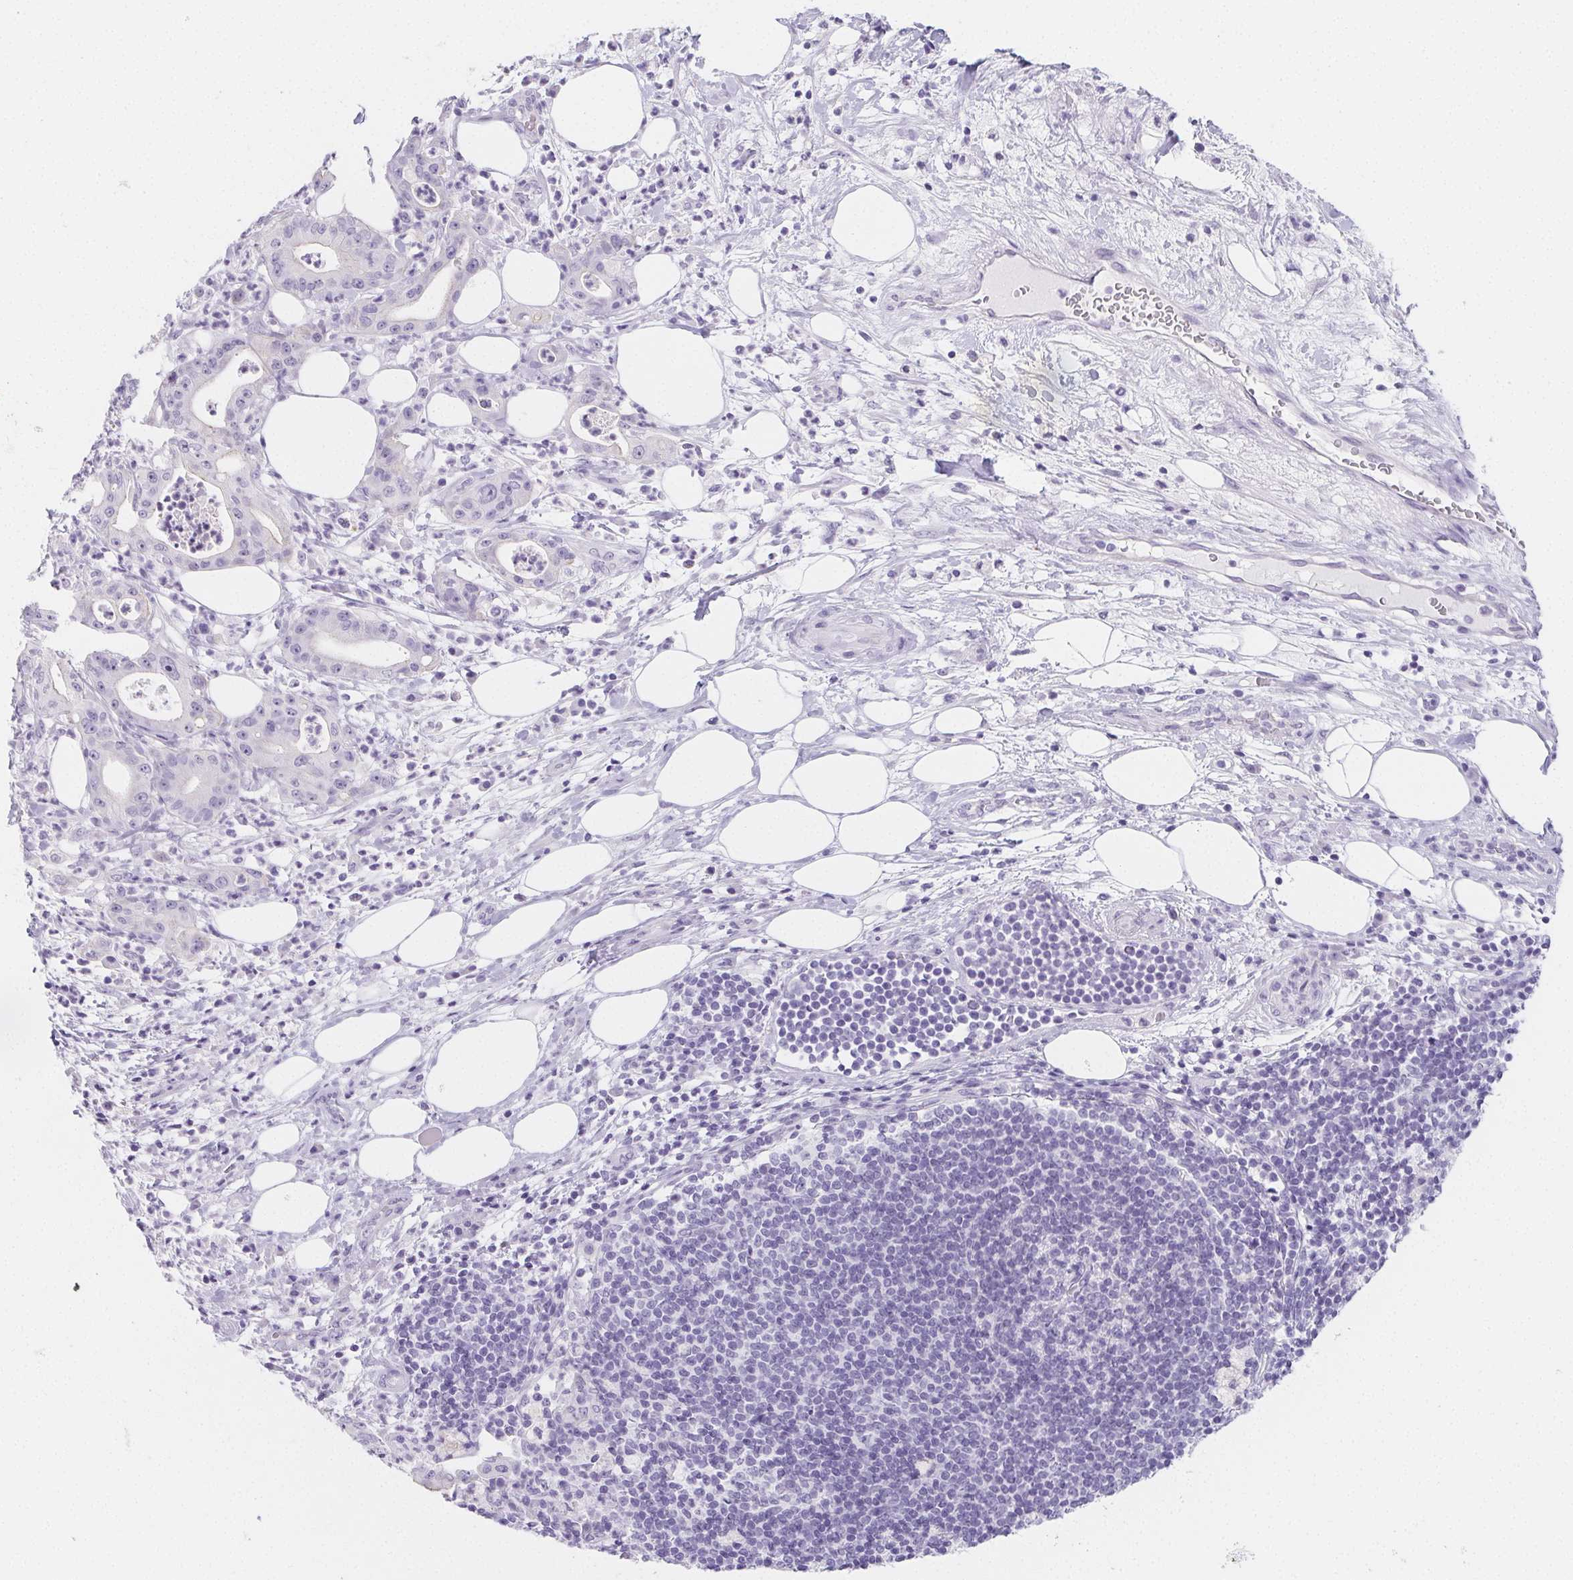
{"staining": {"intensity": "negative", "quantity": "none", "location": "none"}, "tissue": "pancreatic cancer", "cell_type": "Tumor cells", "image_type": "cancer", "snomed": [{"axis": "morphology", "description": "Adenocarcinoma, NOS"}, {"axis": "topography", "description": "Pancreas"}], "caption": "IHC of human pancreatic cancer demonstrates no staining in tumor cells.", "gene": "ZBBX", "patient": {"sex": "male", "age": 71}}